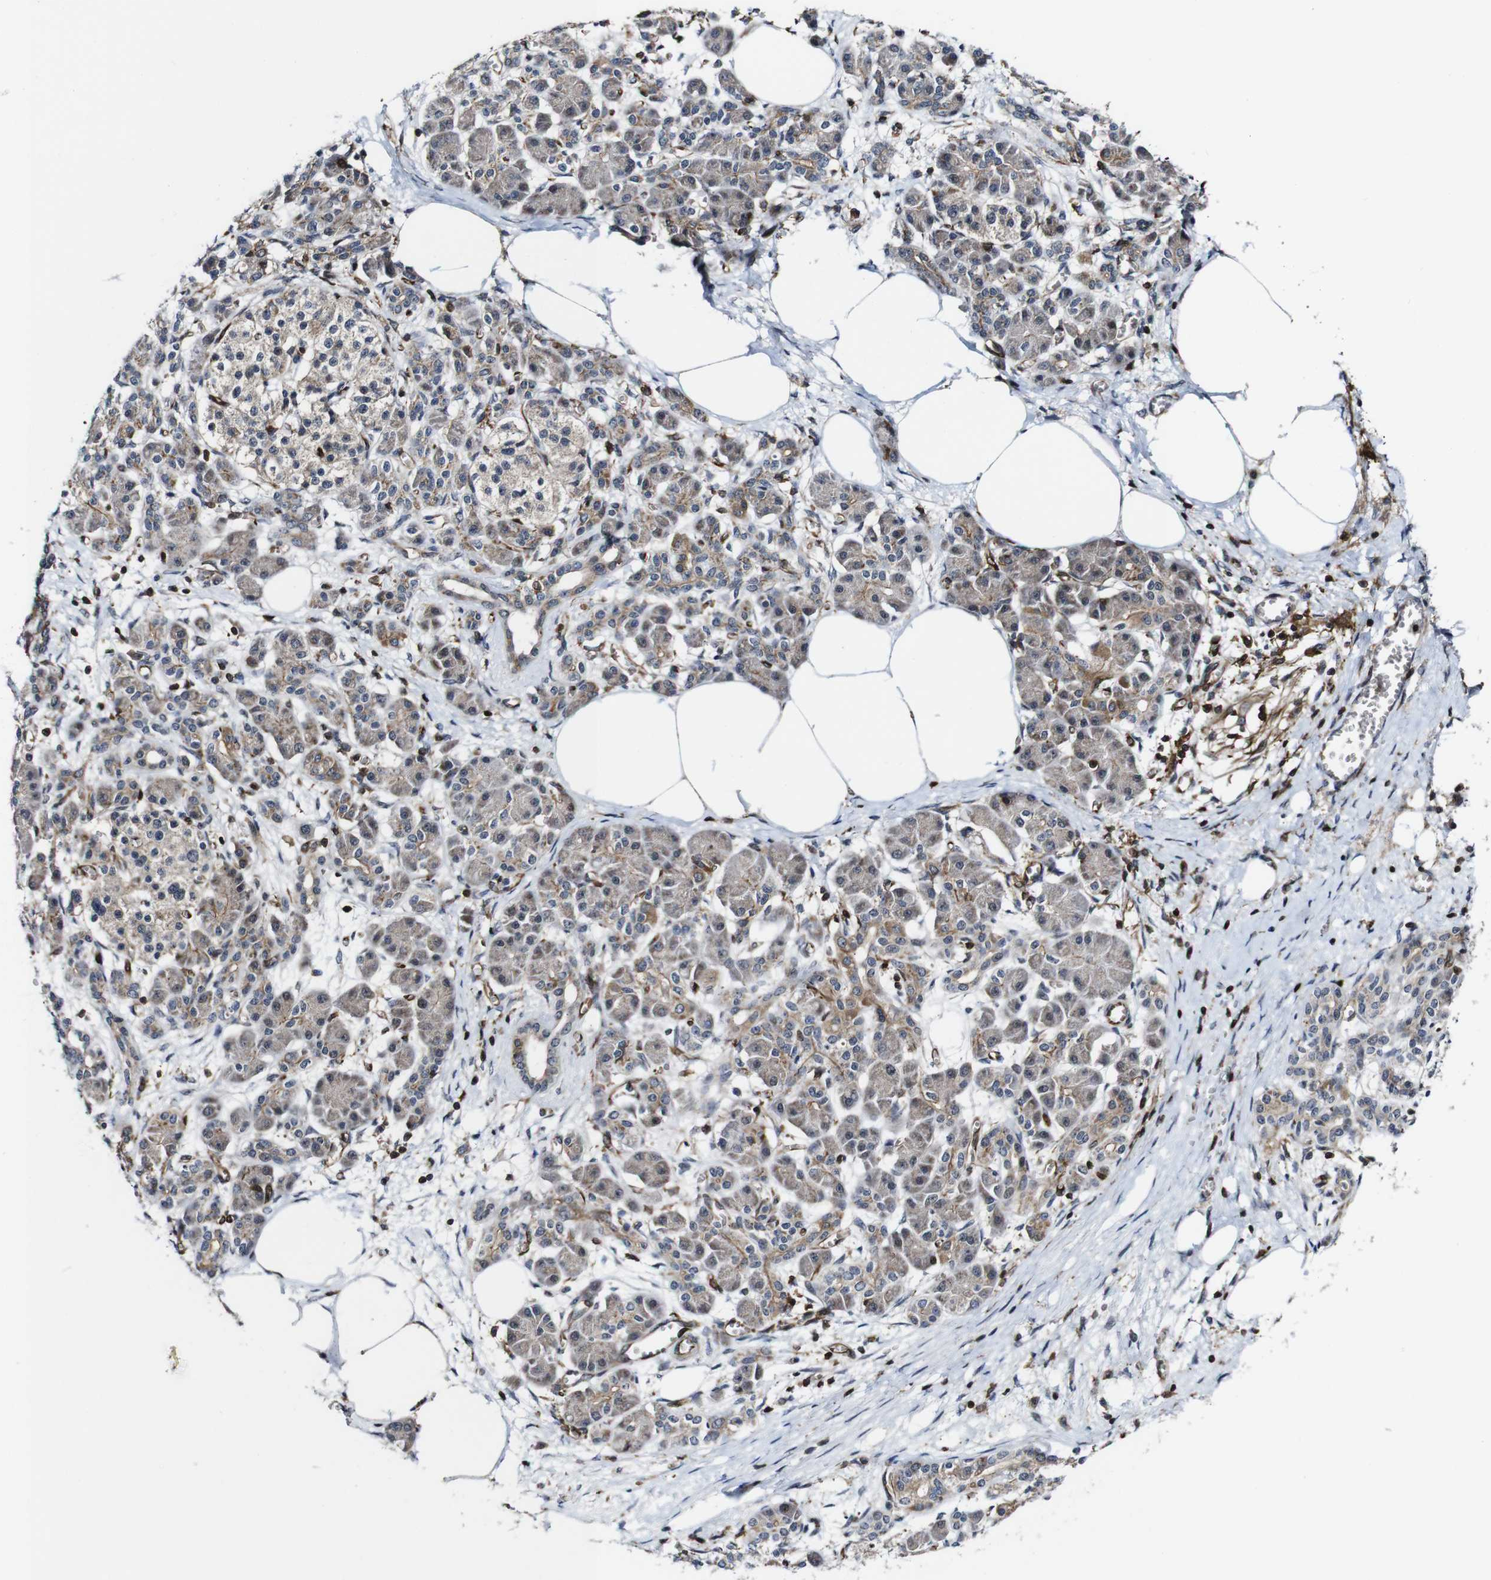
{"staining": {"intensity": "weak", "quantity": ">75%", "location": "cytoplasmic/membranous"}, "tissue": "pancreatic cancer", "cell_type": "Tumor cells", "image_type": "cancer", "snomed": [{"axis": "morphology", "description": "Adenocarcinoma, NOS"}, {"axis": "topography", "description": "Pancreas"}], "caption": "Weak cytoplasmic/membranous staining is appreciated in approximately >75% of tumor cells in pancreatic adenocarcinoma.", "gene": "JAK2", "patient": {"sex": "female", "age": 70}}